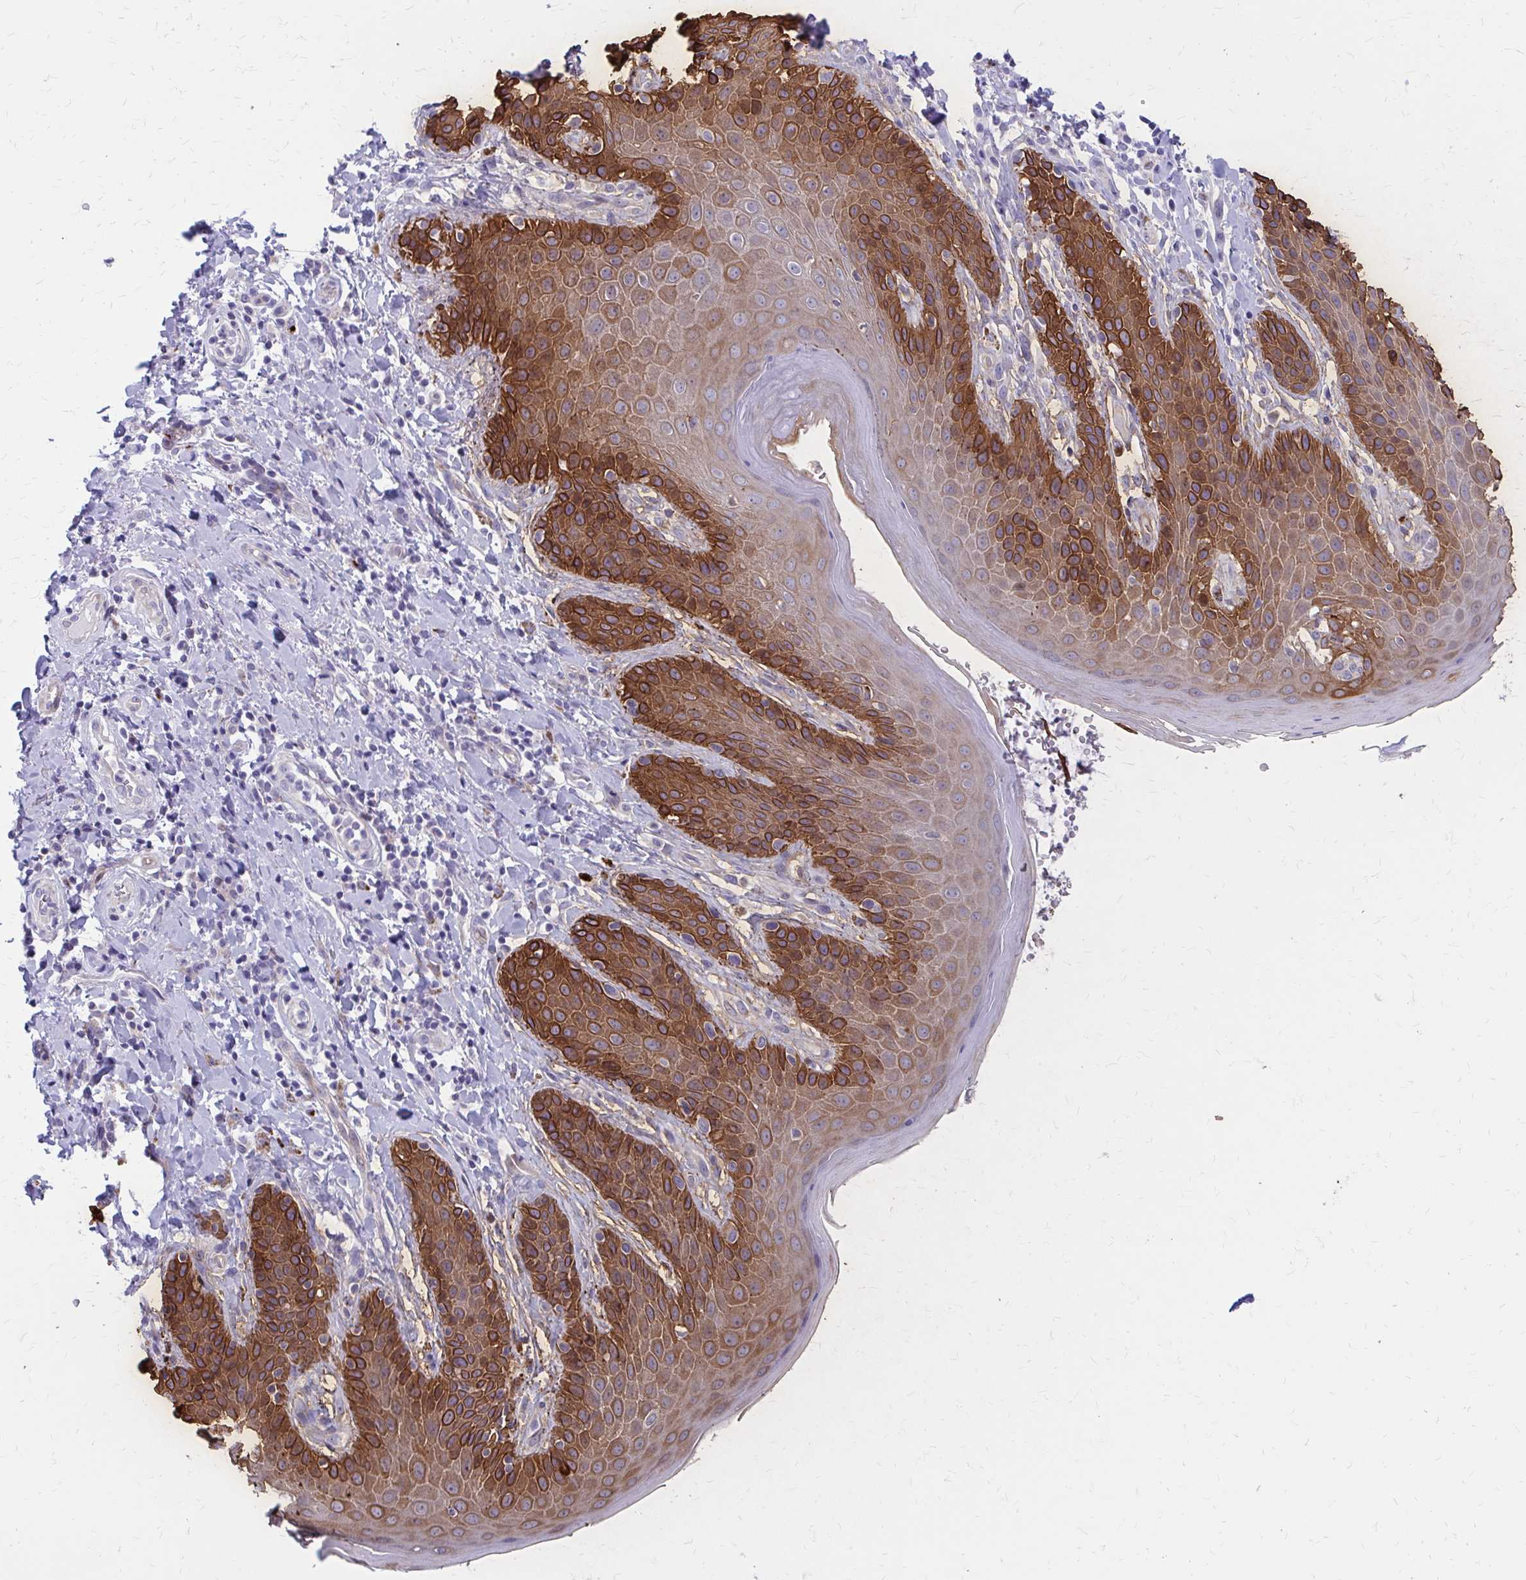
{"staining": {"intensity": "strong", "quantity": ">75%", "location": "cytoplasmic/membranous"}, "tissue": "skin", "cell_type": "Epidermal cells", "image_type": "normal", "snomed": [{"axis": "morphology", "description": "Normal tissue, NOS"}, {"axis": "topography", "description": "Anal"}, {"axis": "topography", "description": "Peripheral nerve tissue"}], "caption": "Protein analysis of normal skin reveals strong cytoplasmic/membranous positivity in about >75% of epidermal cells.", "gene": "GLYATL2", "patient": {"sex": "male", "age": 51}}